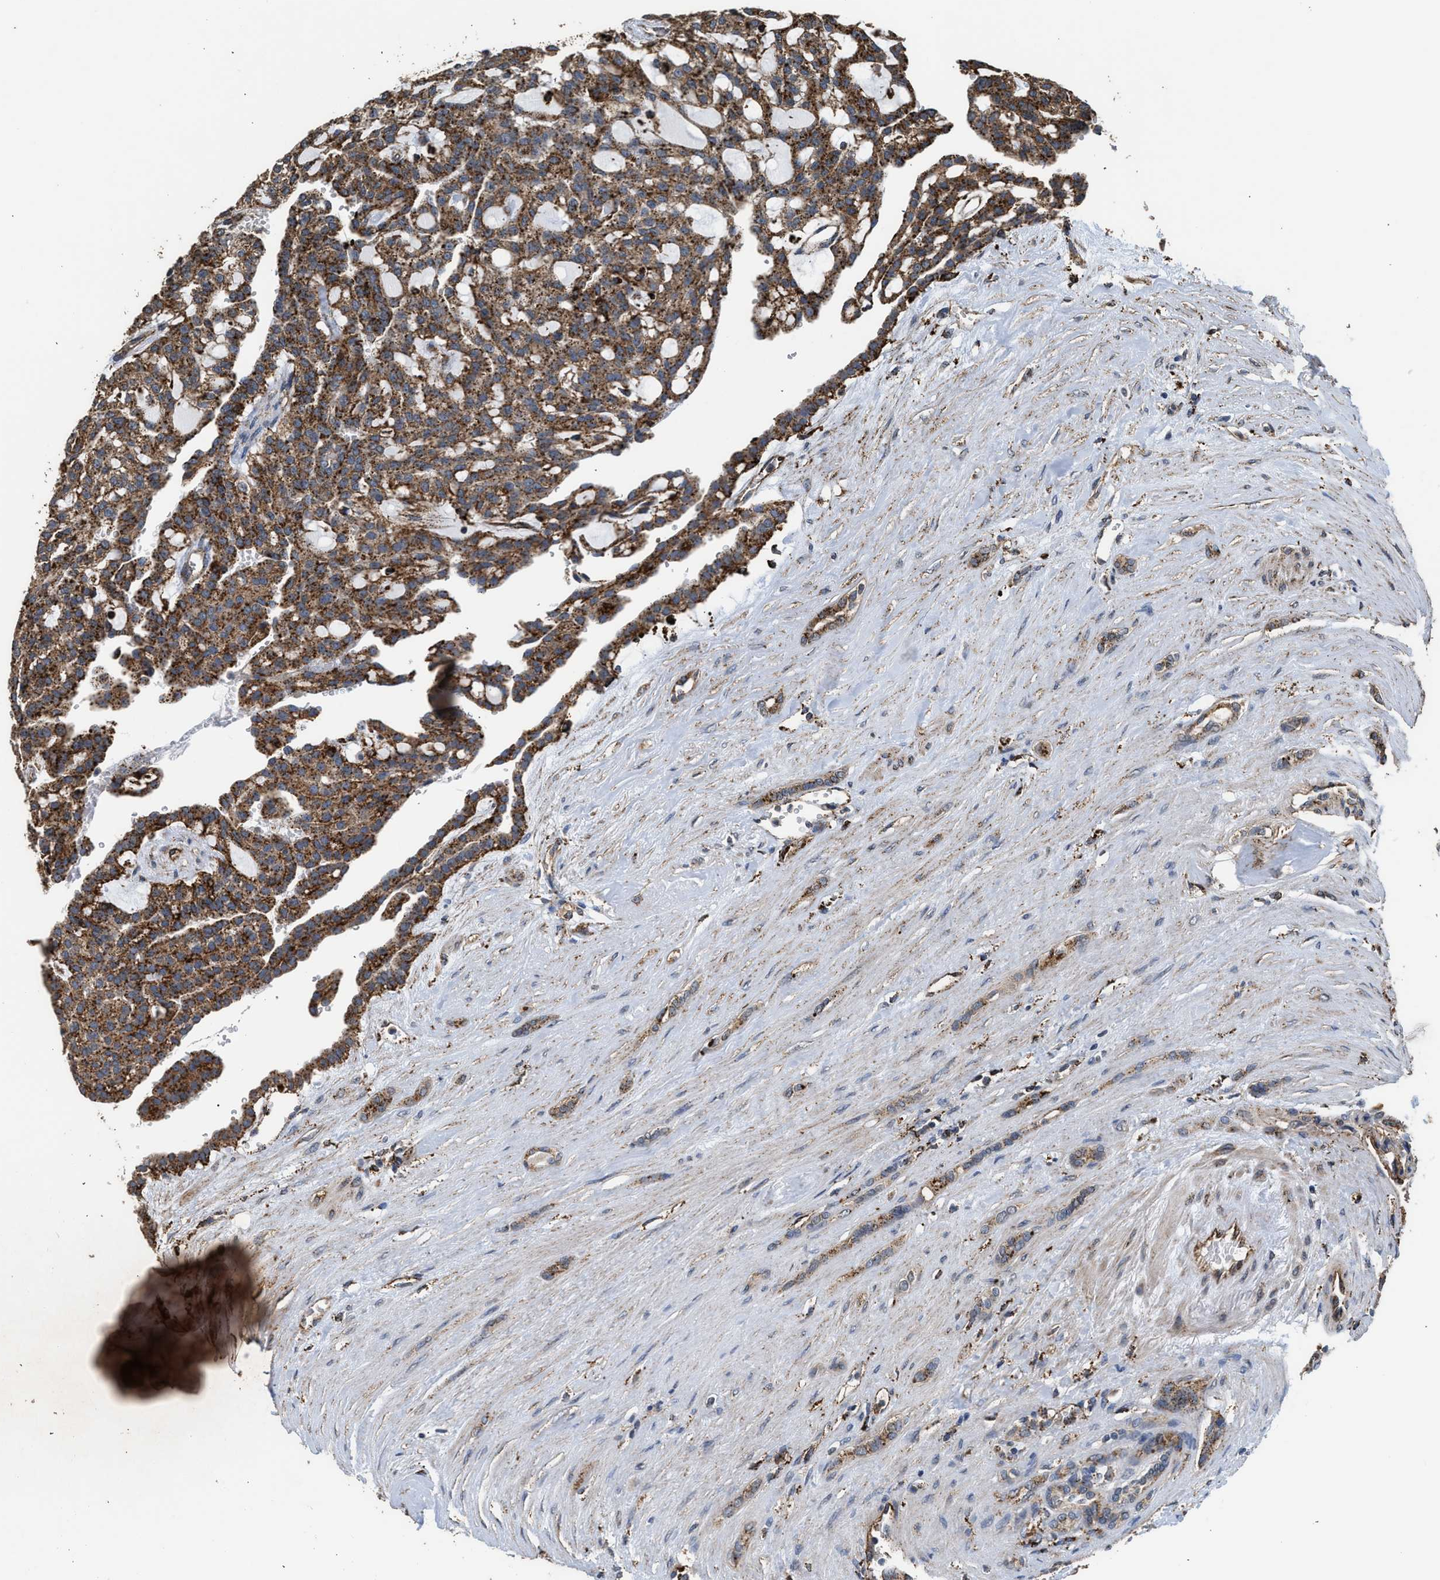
{"staining": {"intensity": "moderate", "quantity": ">75%", "location": "cytoplasmic/membranous"}, "tissue": "renal cancer", "cell_type": "Tumor cells", "image_type": "cancer", "snomed": [{"axis": "morphology", "description": "Adenocarcinoma, NOS"}, {"axis": "topography", "description": "Kidney"}], "caption": "This is a histology image of IHC staining of renal cancer, which shows moderate expression in the cytoplasmic/membranous of tumor cells.", "gene": "CTSV", "patient": {"sex": "male", "age": 63}}